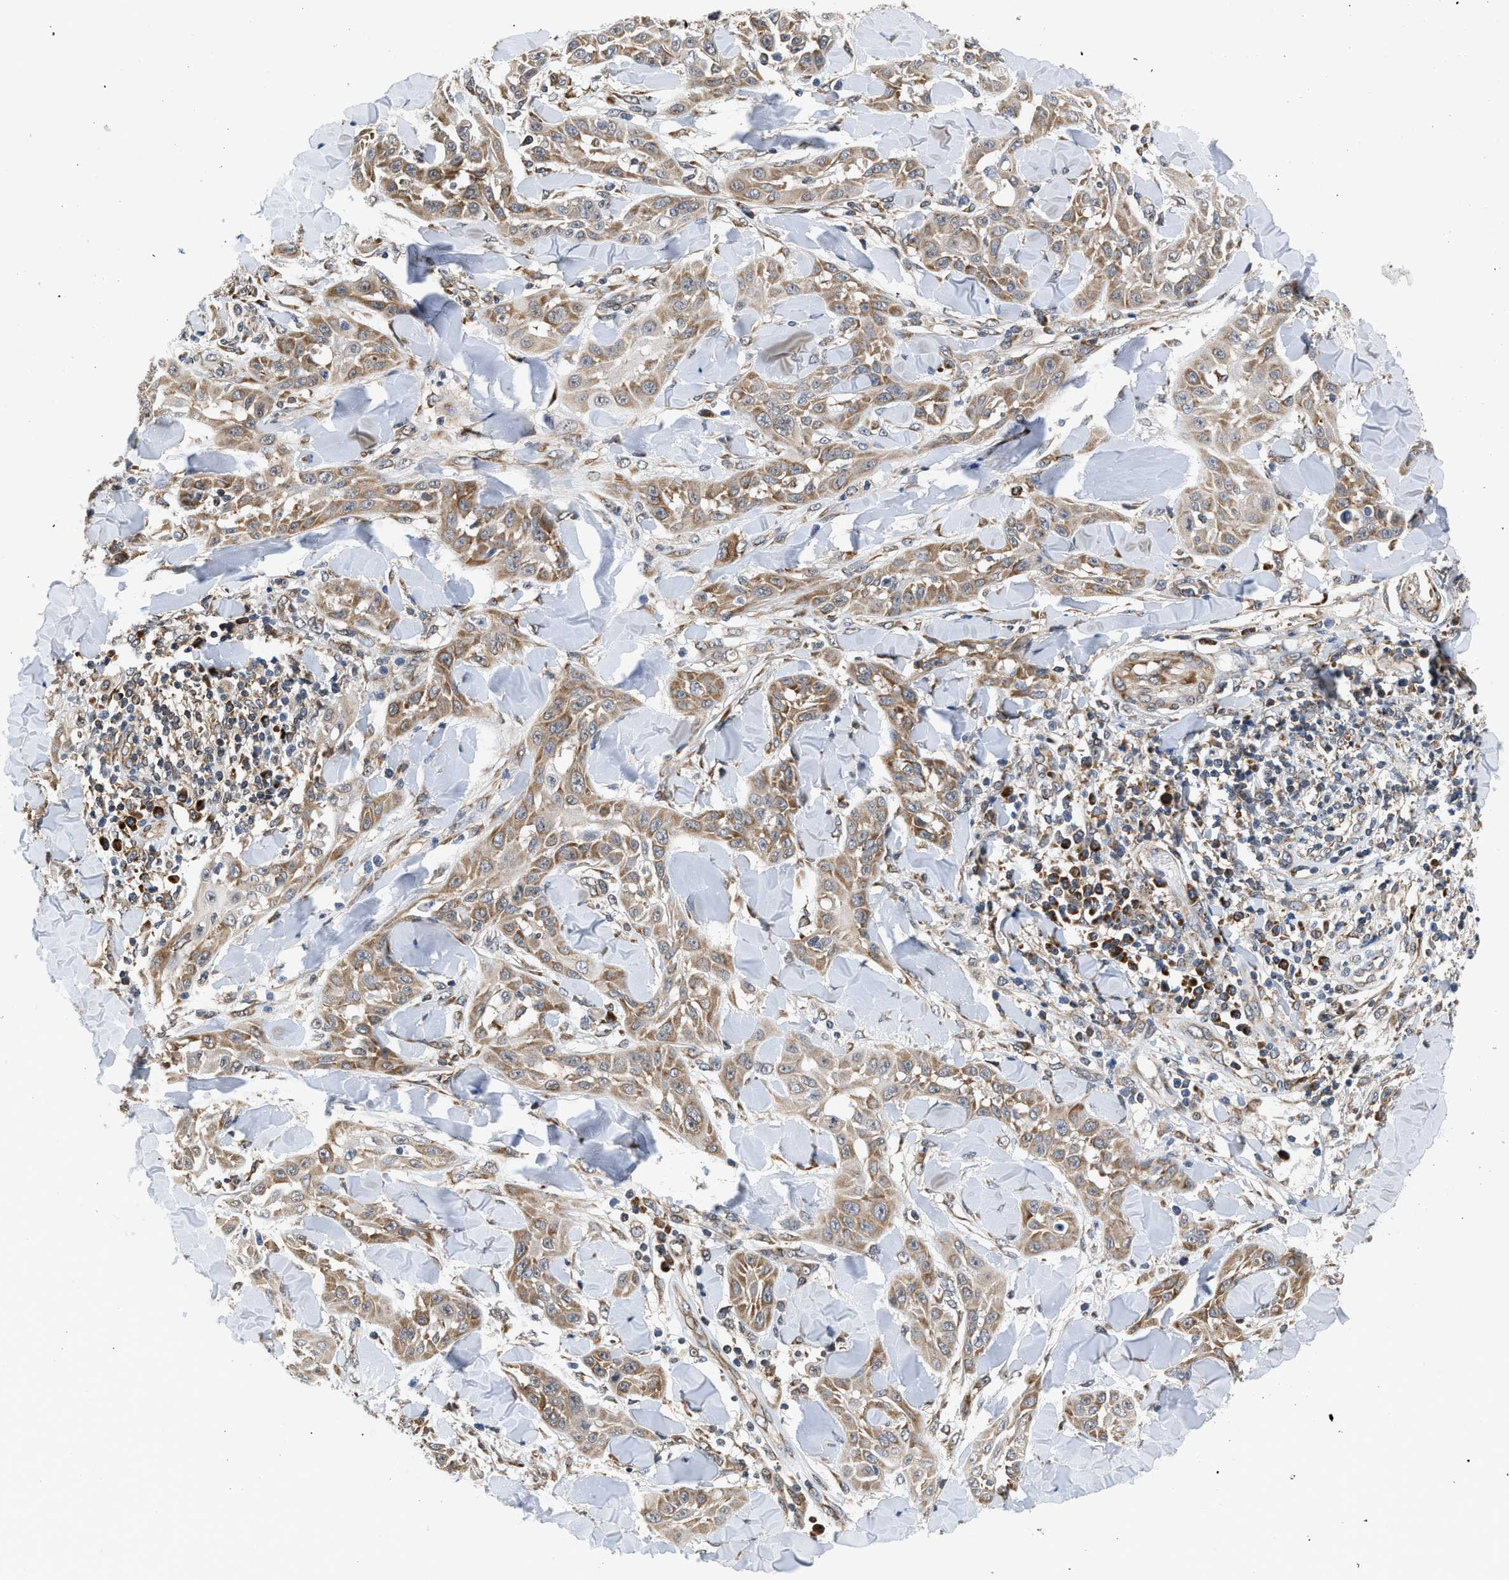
{"staining": {"intensity": "moderate", "quantity": ">75%", "location": "cytoplasmic/membranous"}, "tissue": "skin cancer", "cell_type": "Tumor cells", "image_type": "cancer", "snomed": [{"axis": "morphology", "description": "Squamous cell carcinoma, NOS"}, {"axis": "topography", "description": "Skin"}], "caption": "Immunohistochemistry staining of skin squamous cell carcinoma, which exhibits medium levels of moderate cytoplasmic/membranous positivity in approximately >75% of tumor cells indicating moderate cytoplasmic/membranous protein expression. The staining was performed using DAB (brown) for protein detection and nuclei were counterstained in hematoxylin (blue).", "gene": "POLG2", "patient": {"sex": "male", "age": 24}}